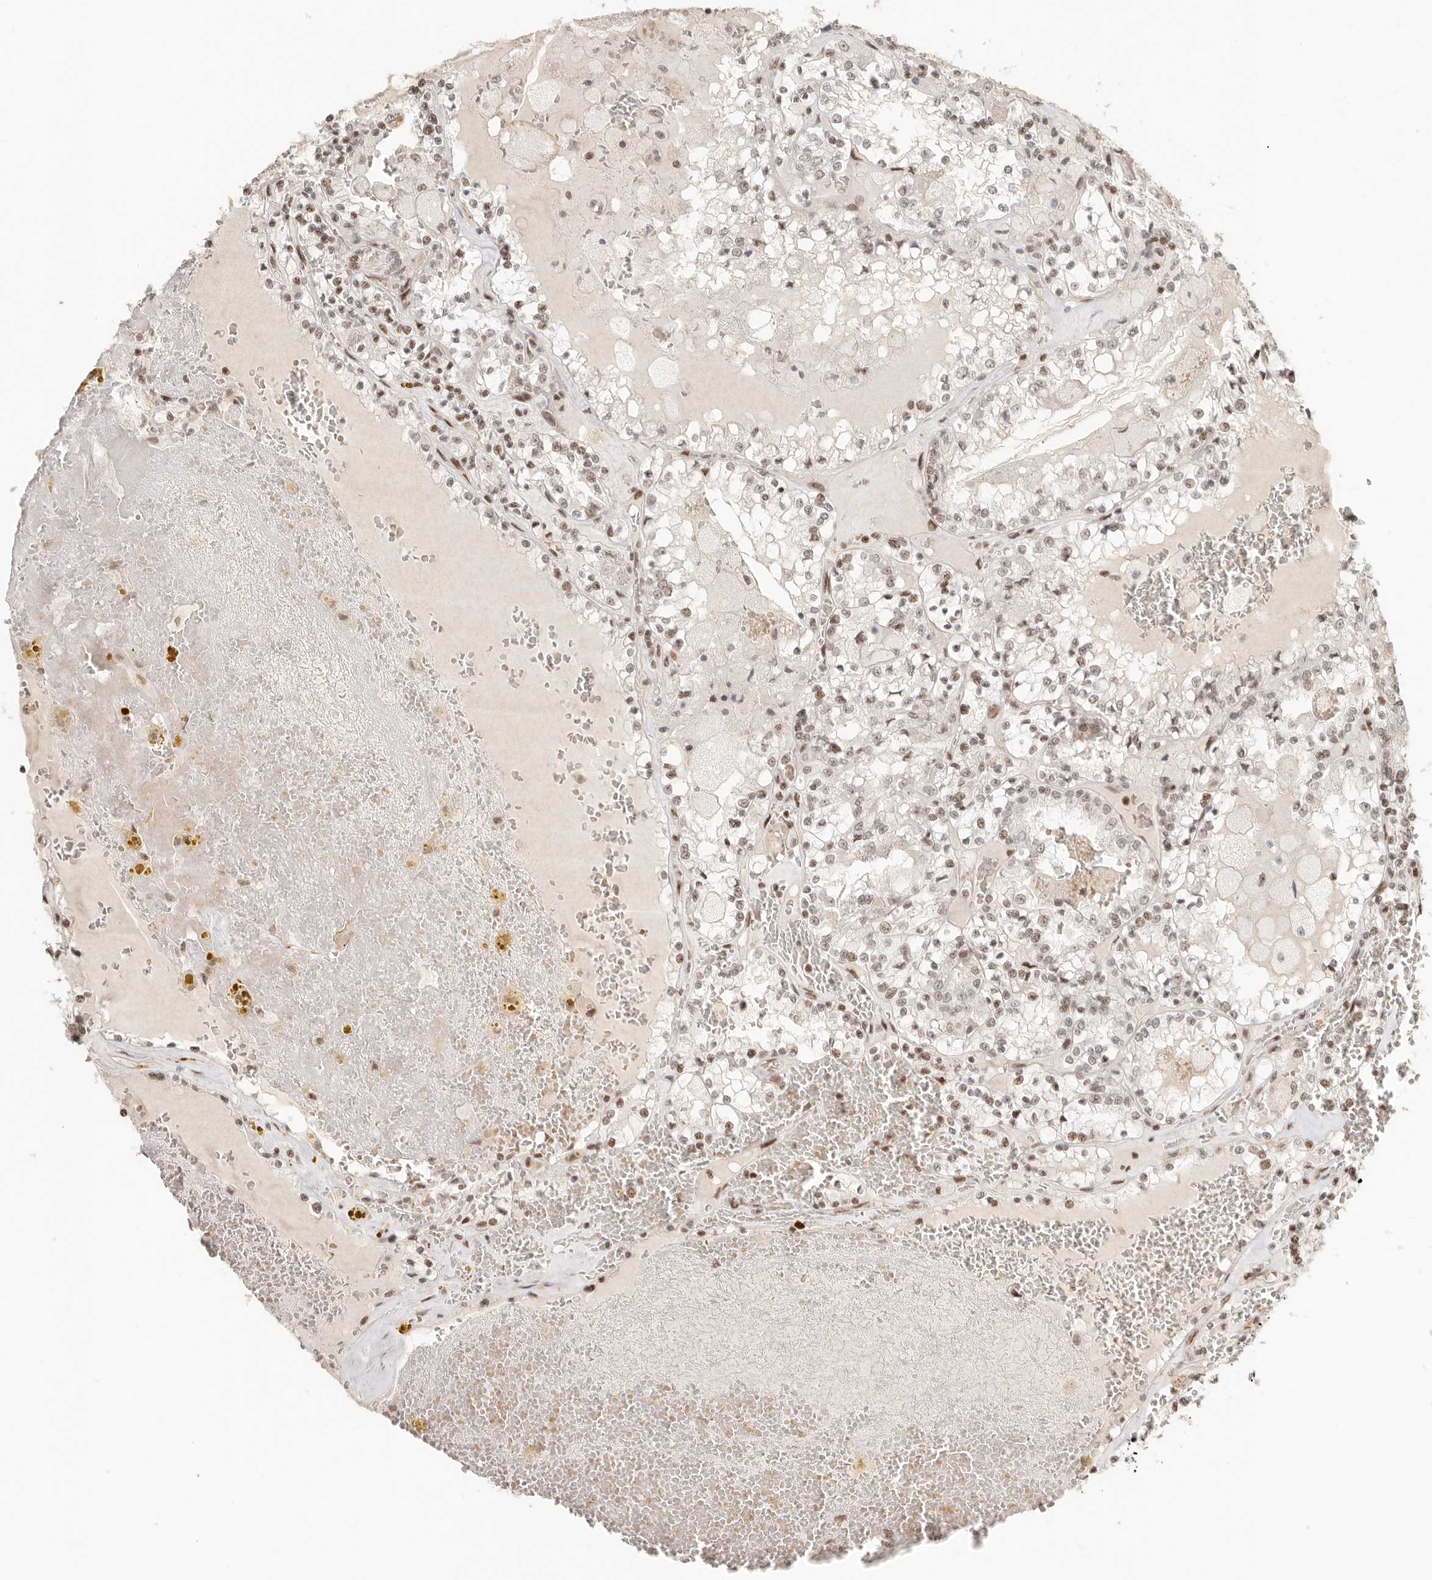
{"staining": {"intensity": "moderate", "quantity": "<25%", "location": "nuclear"}, "tissue": "renal cancer", "cell_type": "Tumor cells", "image_type": "cancer", "snomed": [{"axis": "morphology", "description": "Adenocarcinoma, NOS"}, {"axis": "topography", "description": "Kidney"}], "caption": "About <25% of tumor cells in human renal cancer display moderate nuclear protein expression as visualized by brown immunohistochemical staining.", "gene": "GABPA", "patient": {"sex": "female", "age": 56}}